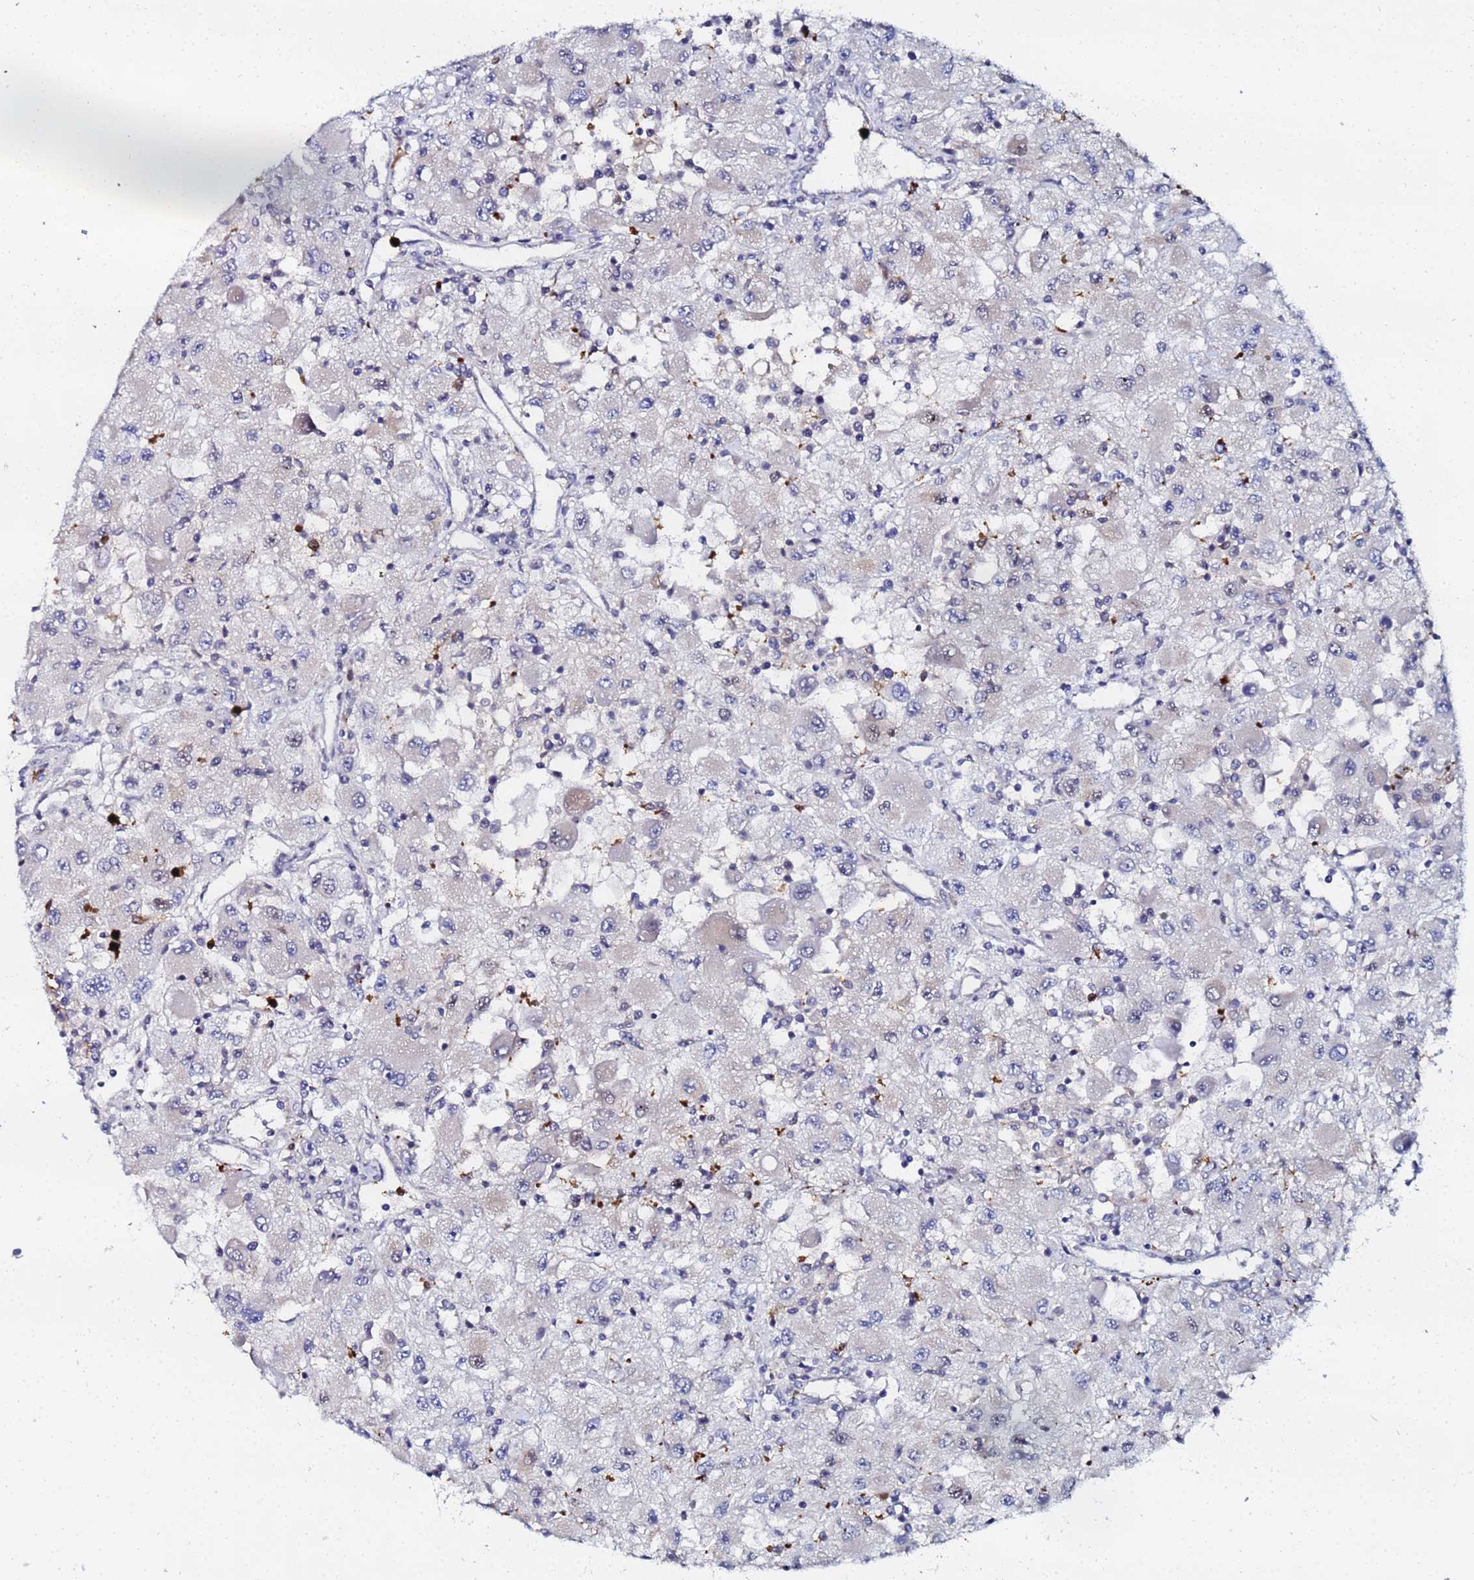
{"staining": {"intensity": "negative", "quantity": "none", "location": "none"}, "tissue": "renal cancer", "cell_type": "Tumor cells", "image_type": "cancer", "snomed": [{"axis": "morphology", "description": "Adenocarcinoma, NOS"}, {"axis": "topography", "description": "Kidney"}], "caption": "An image of renal adenocarcinoma stained for a protein reveals no brown staining in tumor cells. Nuclei are stained in blue.", "gene": "MTCL1", "patient": {"sex": "female", "age": 67}}